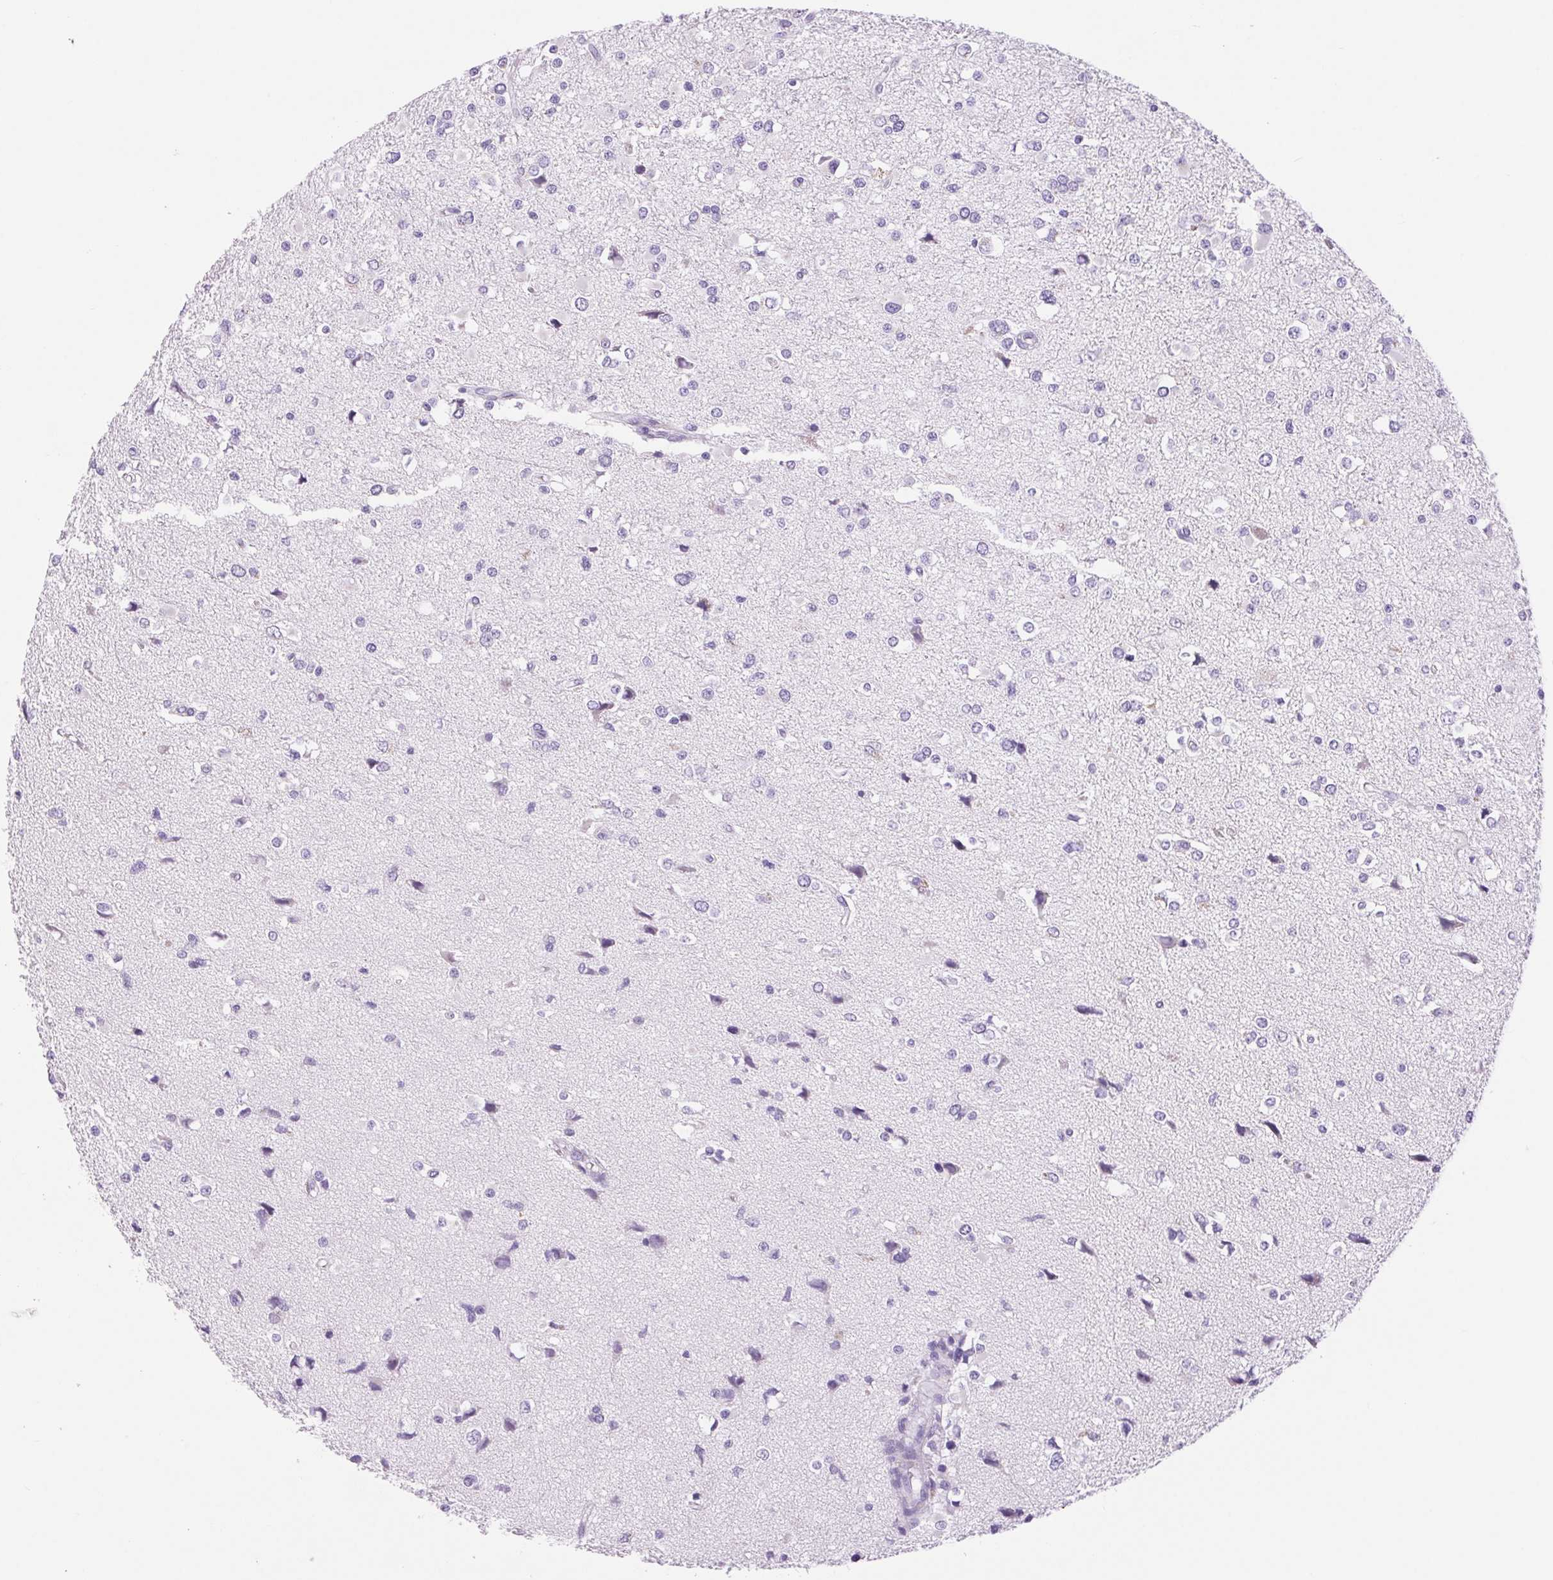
{"staining": {"intensity": "negative", "quantity": "none", "location": "none"}, "tissue": "glioma", "cell_type": "Tumor cells", "image_type": "cancer", "snomed": [{"axis": "morphology", "description": "Glioma, malignant, High grade"}, {"axis": "topography", "description": "Brain"}], "caption": "High magnification brightfield microscopy of glioma stained with DAB (3,3'-diaminobenzidine) (brown) and counterstained with hematoxylin (blue): tumor cells show no significant expression.", "gene": "SERPINB3", "patient": {"sex": "male", "age": 54}}